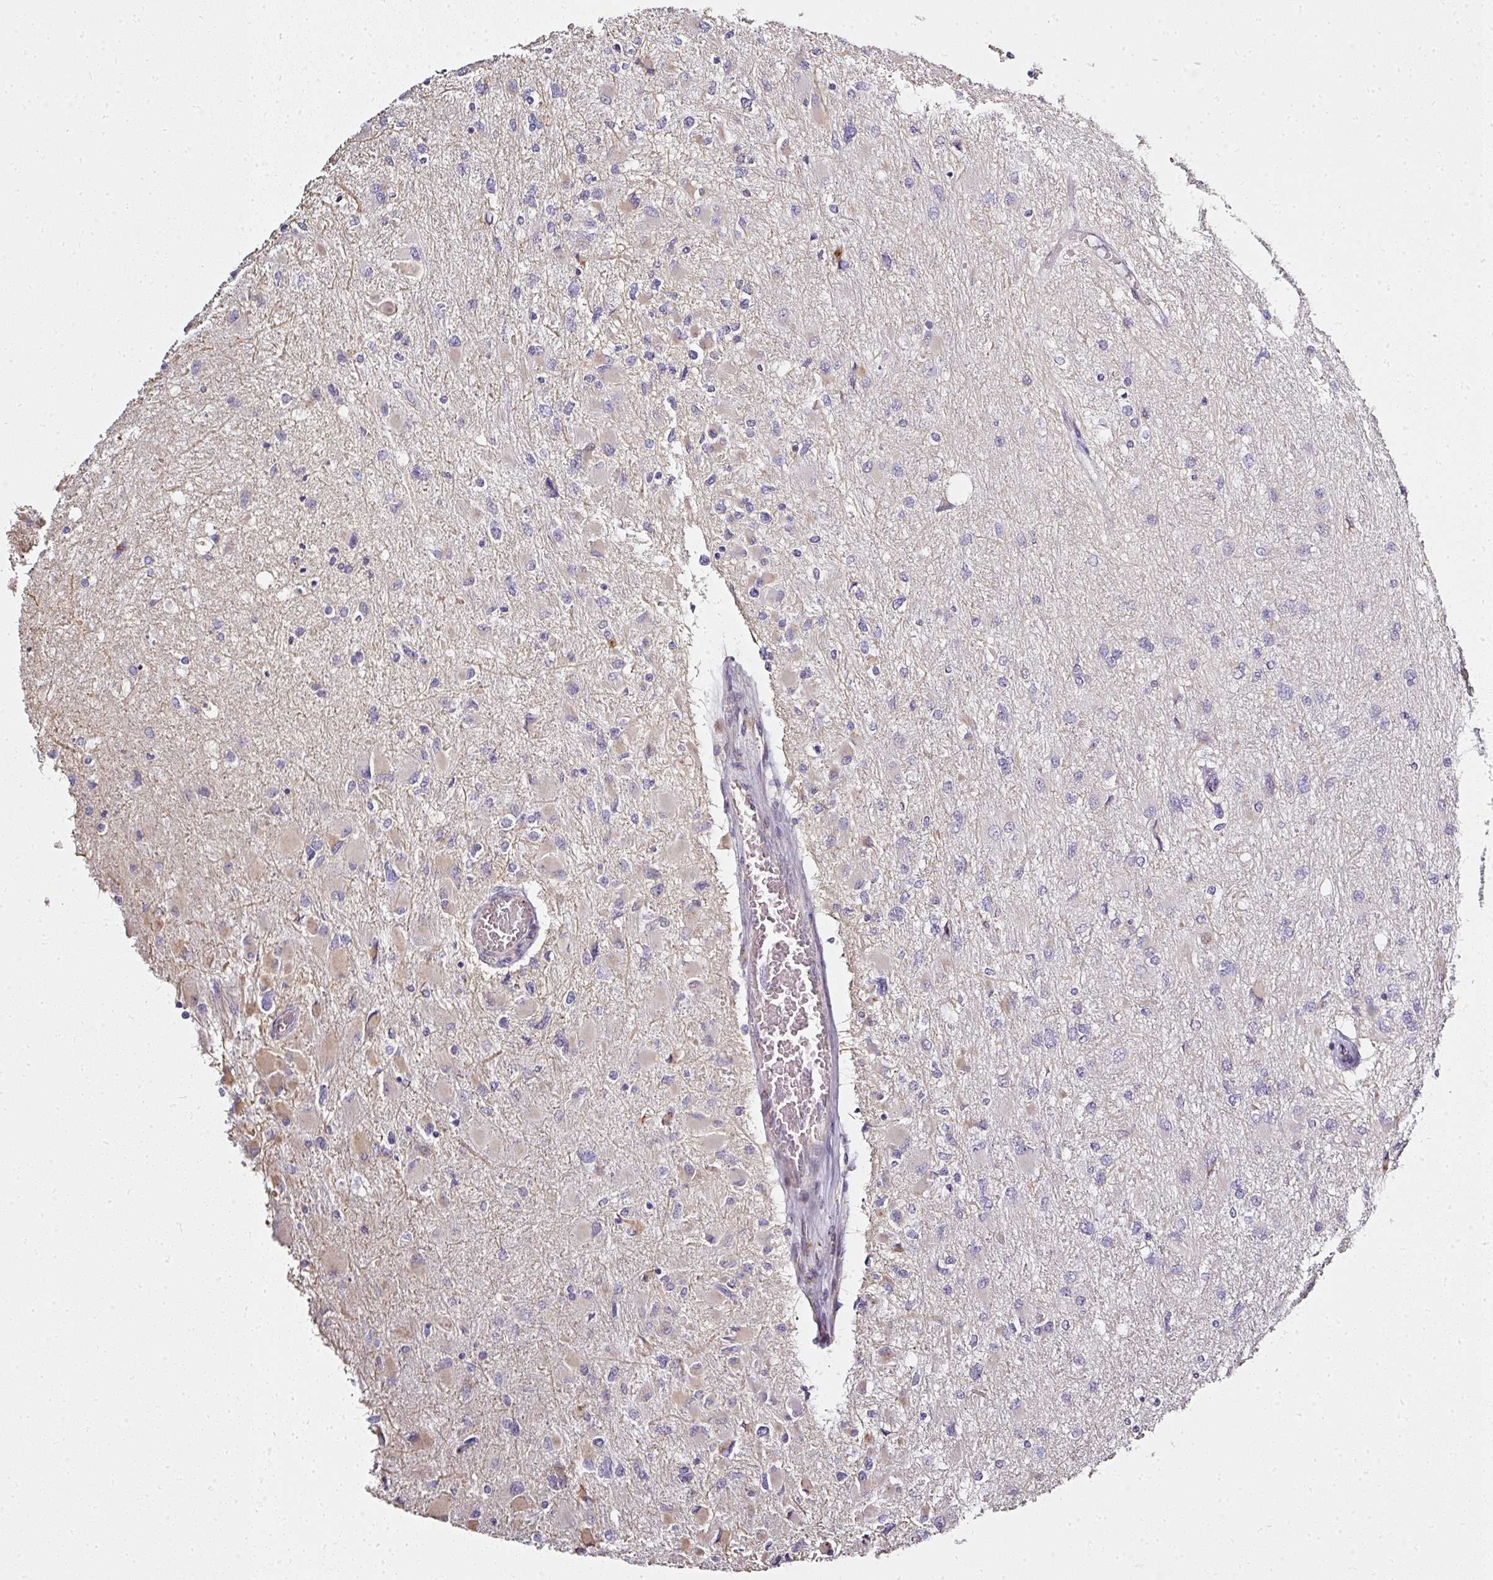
{"staining": {"intensity": "negative", "quantity": "none", "location": "none"}, "tissue": "glioma", "cell_type": "Tumor cells", "image_type": "cancer", "snomed": [{"axis": "morphology", "description": "Glioma, malignant, High grade"}, {"axis": "topography", "description": "Cerebral cortex"}], "caption": "An image of human glioma is negative for staining in tumor cells.", "gene": "ATP8B2", "patient": {"sex": "female", "age": 36}}